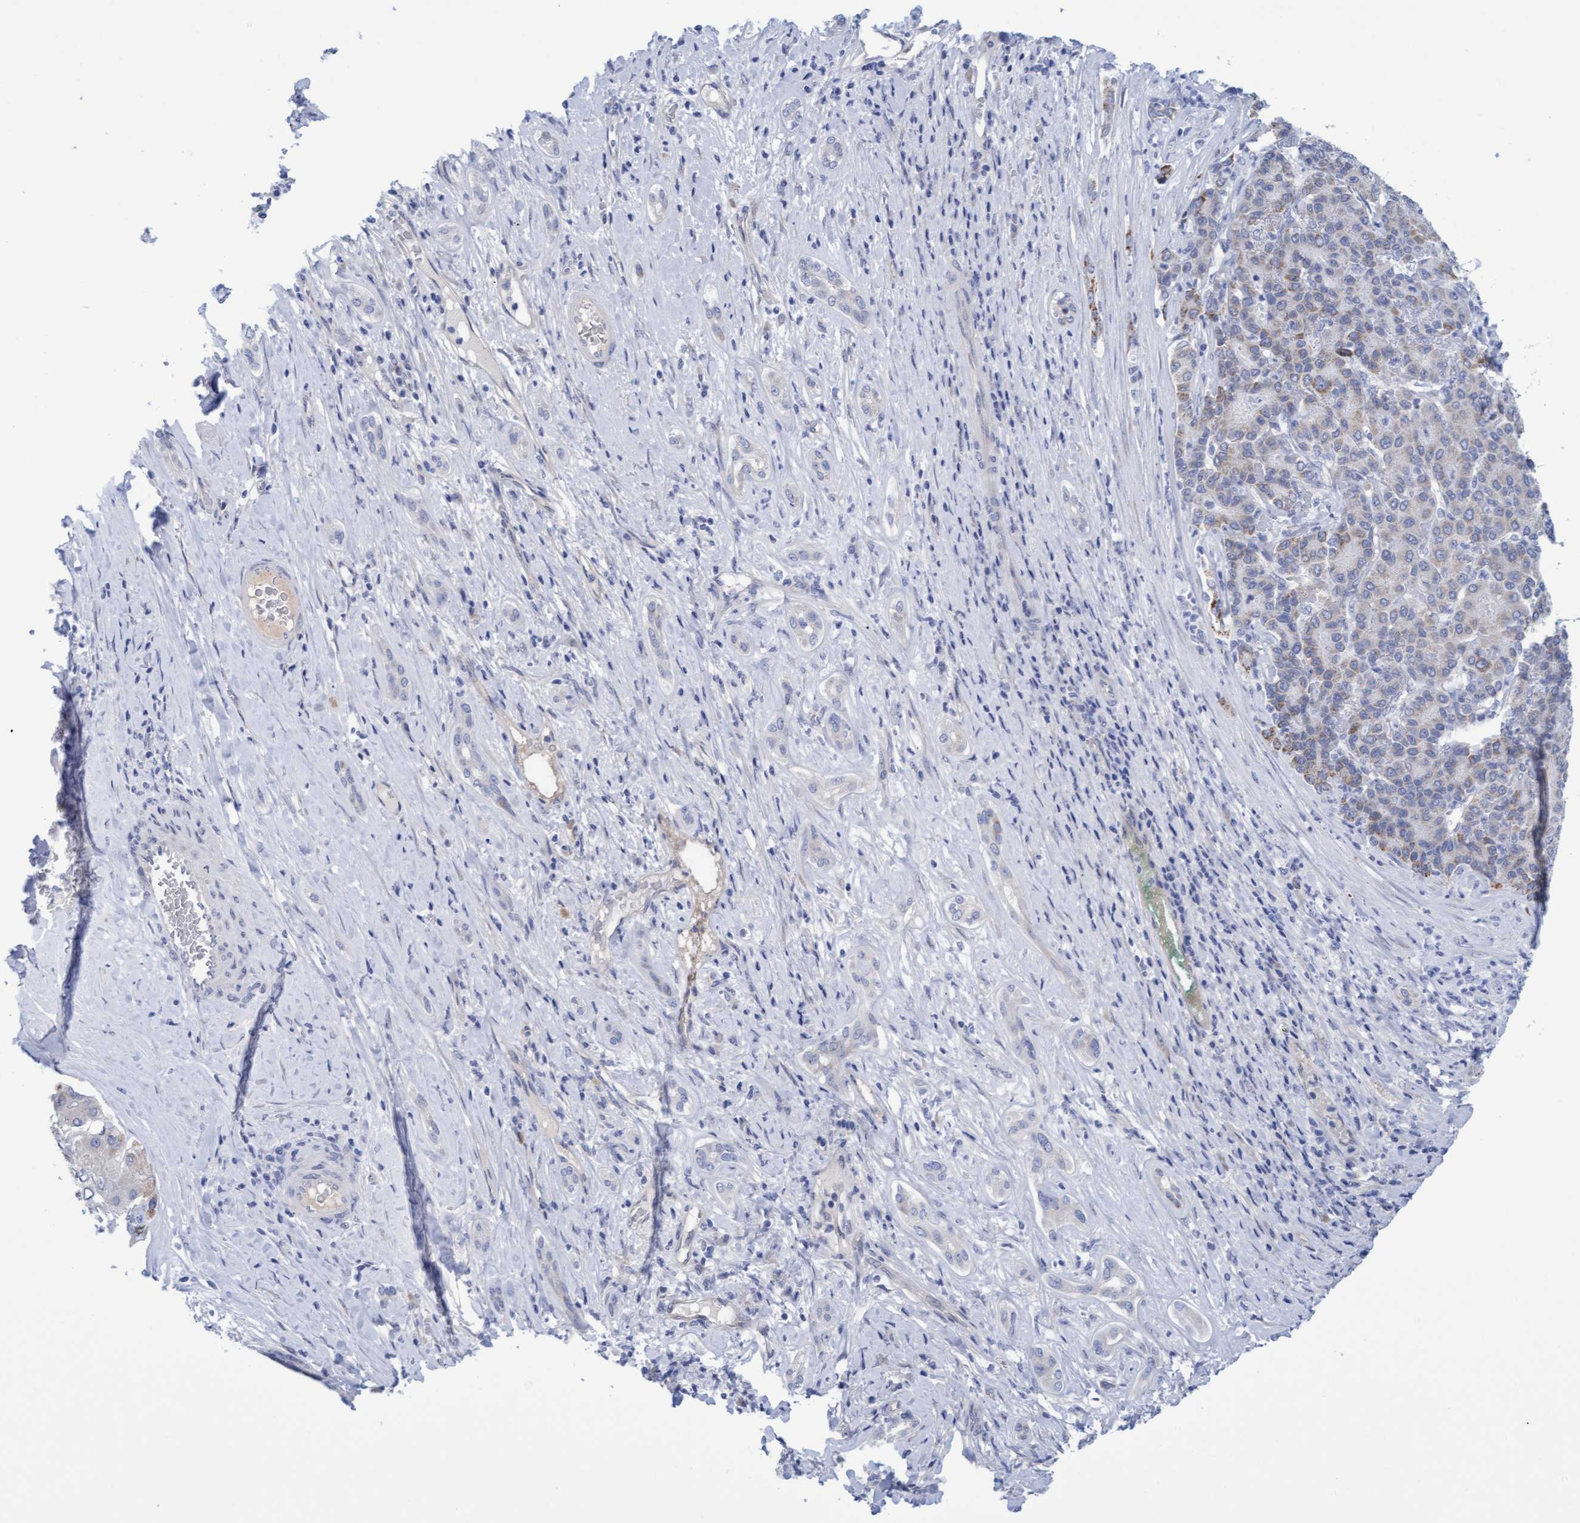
{"staining": {"intensity": "negative", "quantity": "none", "location": "none"}, "tissue": "liver cancer", "cell_type": "Tumor cells", "image_type": "cancer", "snomed": [{"axis": "morphology", "description": "Carcinoma, Hepatocellular, NOS"}, {"axis": "topography", "description": "Liver"}], "caption": "Immunohistochemistry photomicrograph of neoplastic tissue: human liver cancer (hepatocellular carcinoma) stained with DAB (3,3'-diaminobenzidine) displays no significant protein staining in tumor cells.", "gene": "STXBP1", "patient": {"sex": "male", "age": 65}}